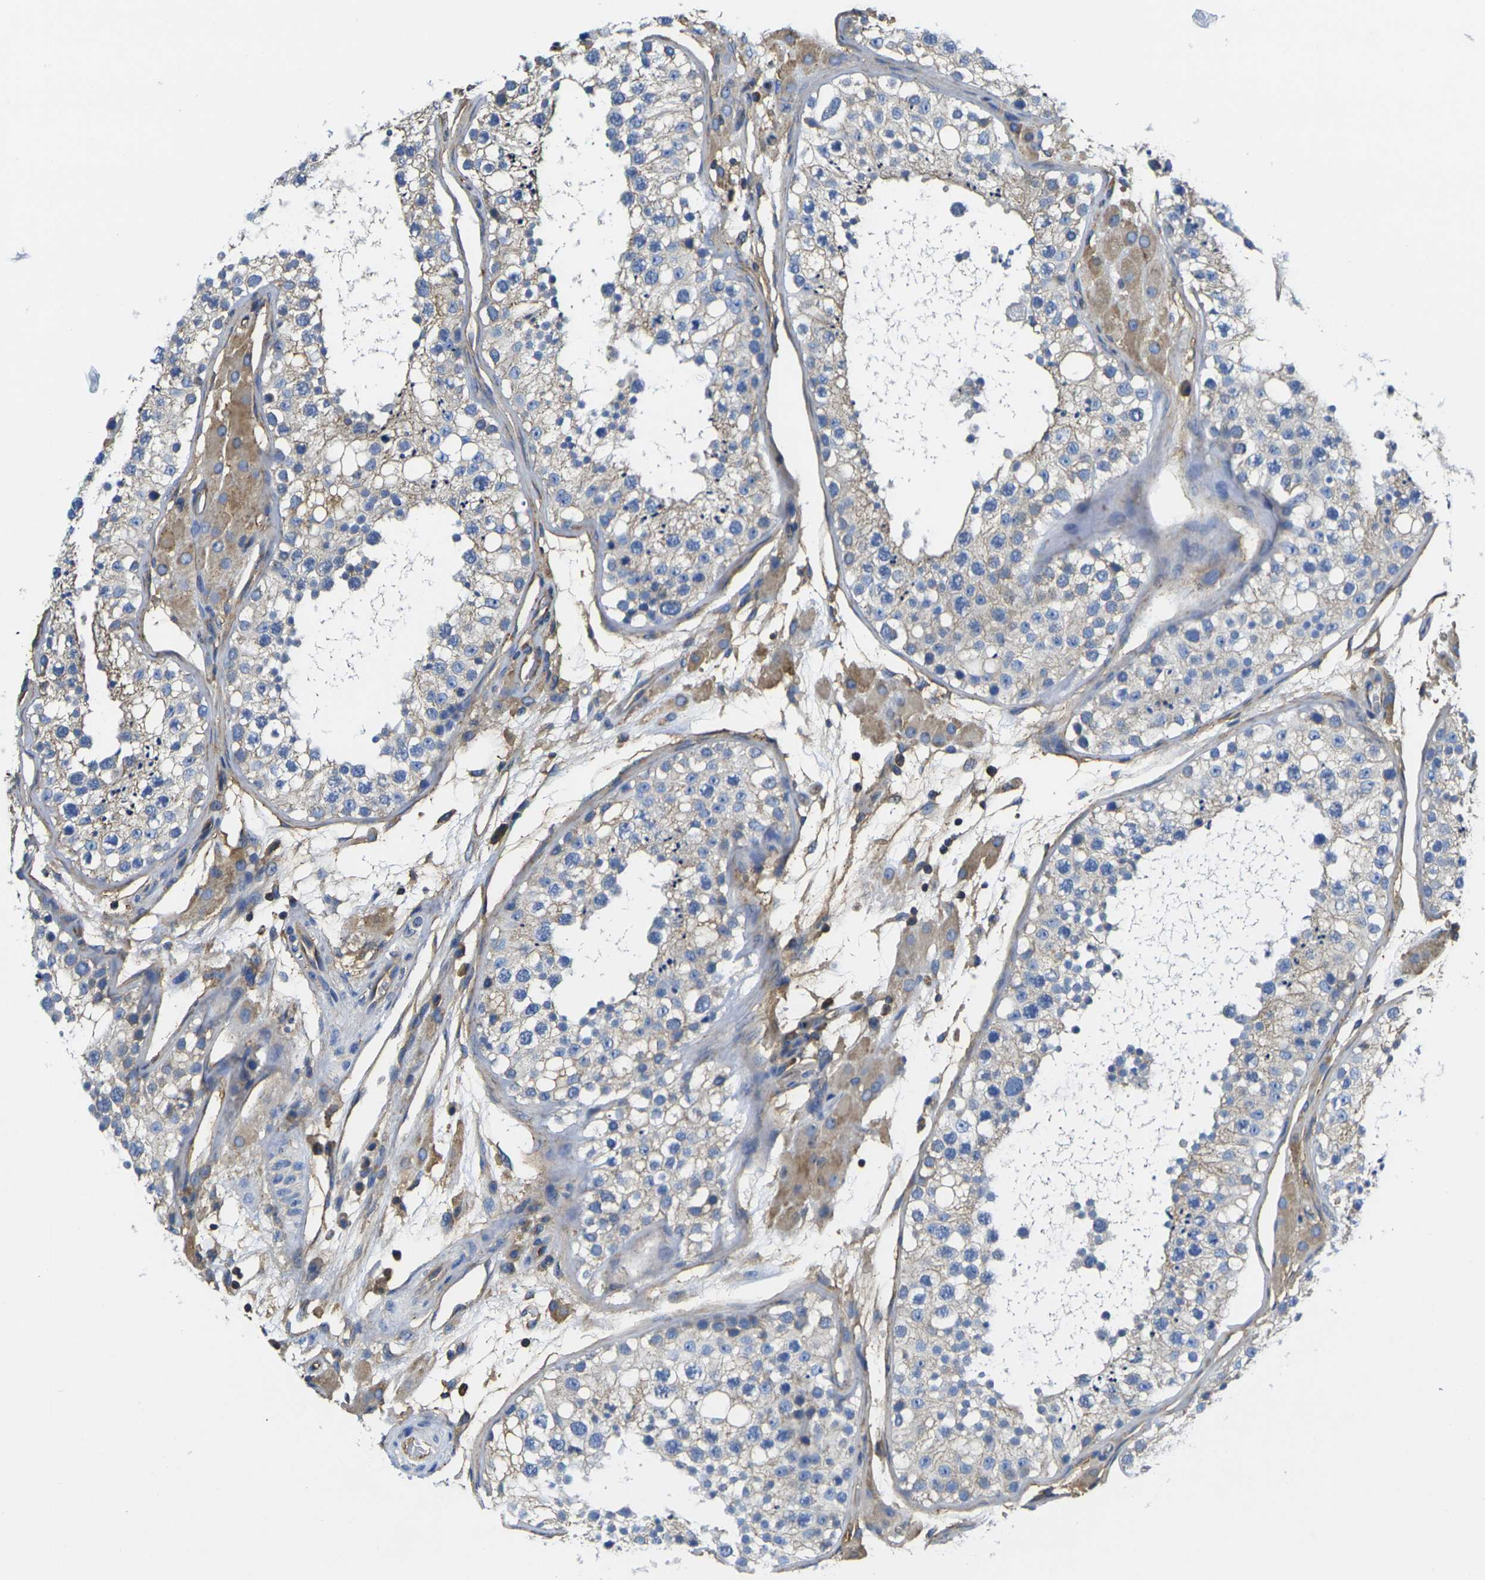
{"staining": {"intensity": "weak", "quantity": "<25%", "location": "cytoplasmic/membranous"}, "tissue": "testis", "cell_type": "Cells in seminiferous ducts", "image_type": "normal", "snomed": [{"axis": "morphology", "description": "Normal tissue, NOS"}, {"axis": "topography", "description": "Testis"}], "caption": "The photomicrograph demonstrates no significant staining in cells in seminiferous ducts of testis. (DAB (3,3'-diaminobenzidine) IHC with hematoxylin counter stain).", "gene": "FAM110D", "patient": {"sex": "male", "age": 26}}